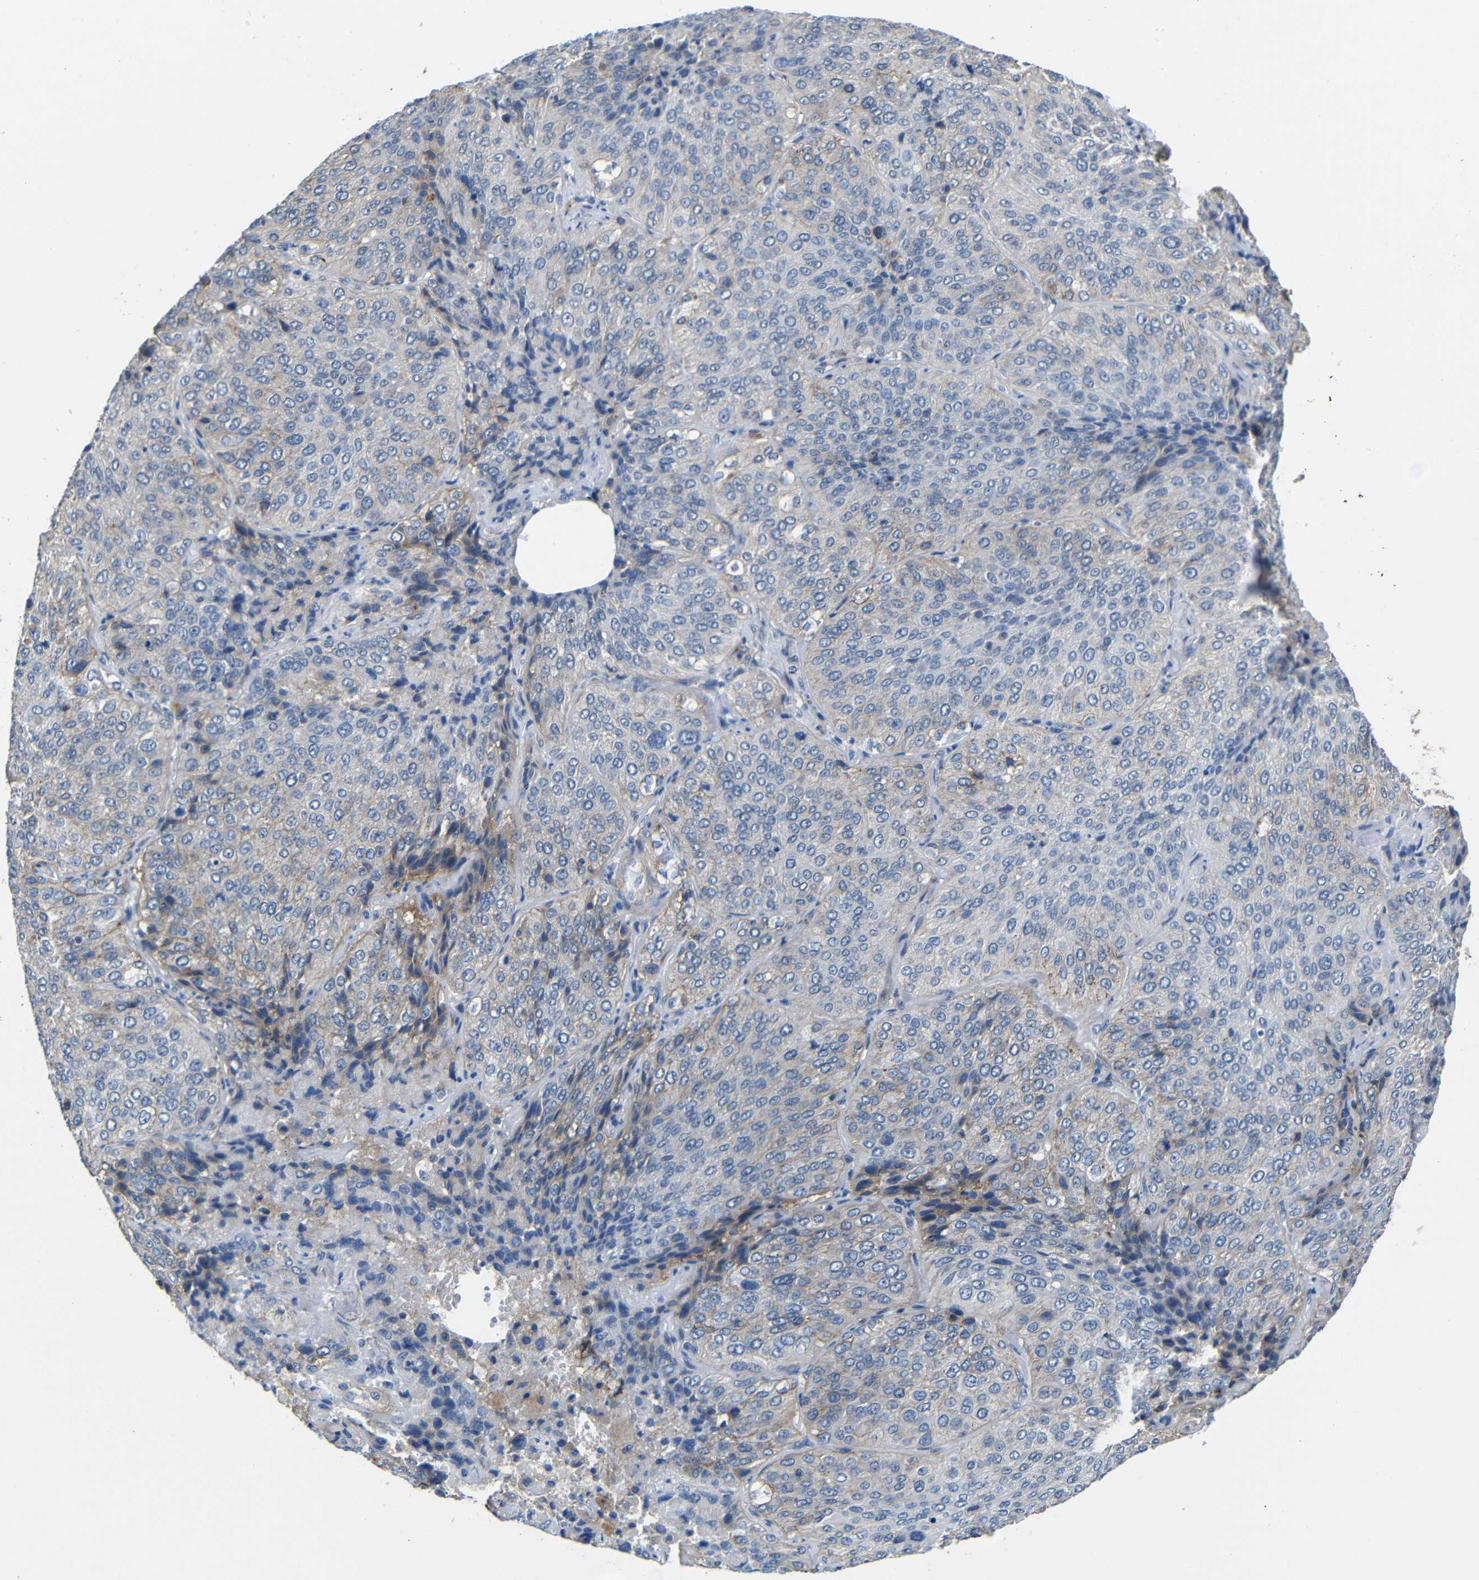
{"staining": {"intensity": "weak", "quantity": "<25%", "location": "cytoplasmic/membranous"}, "tissue": "lung cancer", "cell_type": "Tumor cells", "image_type": "cancer", "snomed": [{"axis": "morphology", "description": "Squamous cell carcinoma, NOS"}, {"axis": "topography", "description": "Lung"}], "caption": "The immunohistochemistry histopathology image has no significant positivity in tumor cells of lung squamous cell carcinoma tissue. (Brightfield microscopy of DAB IHC at high magnification).", "gene": "ZNF90", "patient": {"sex": "male", "age": 54}}